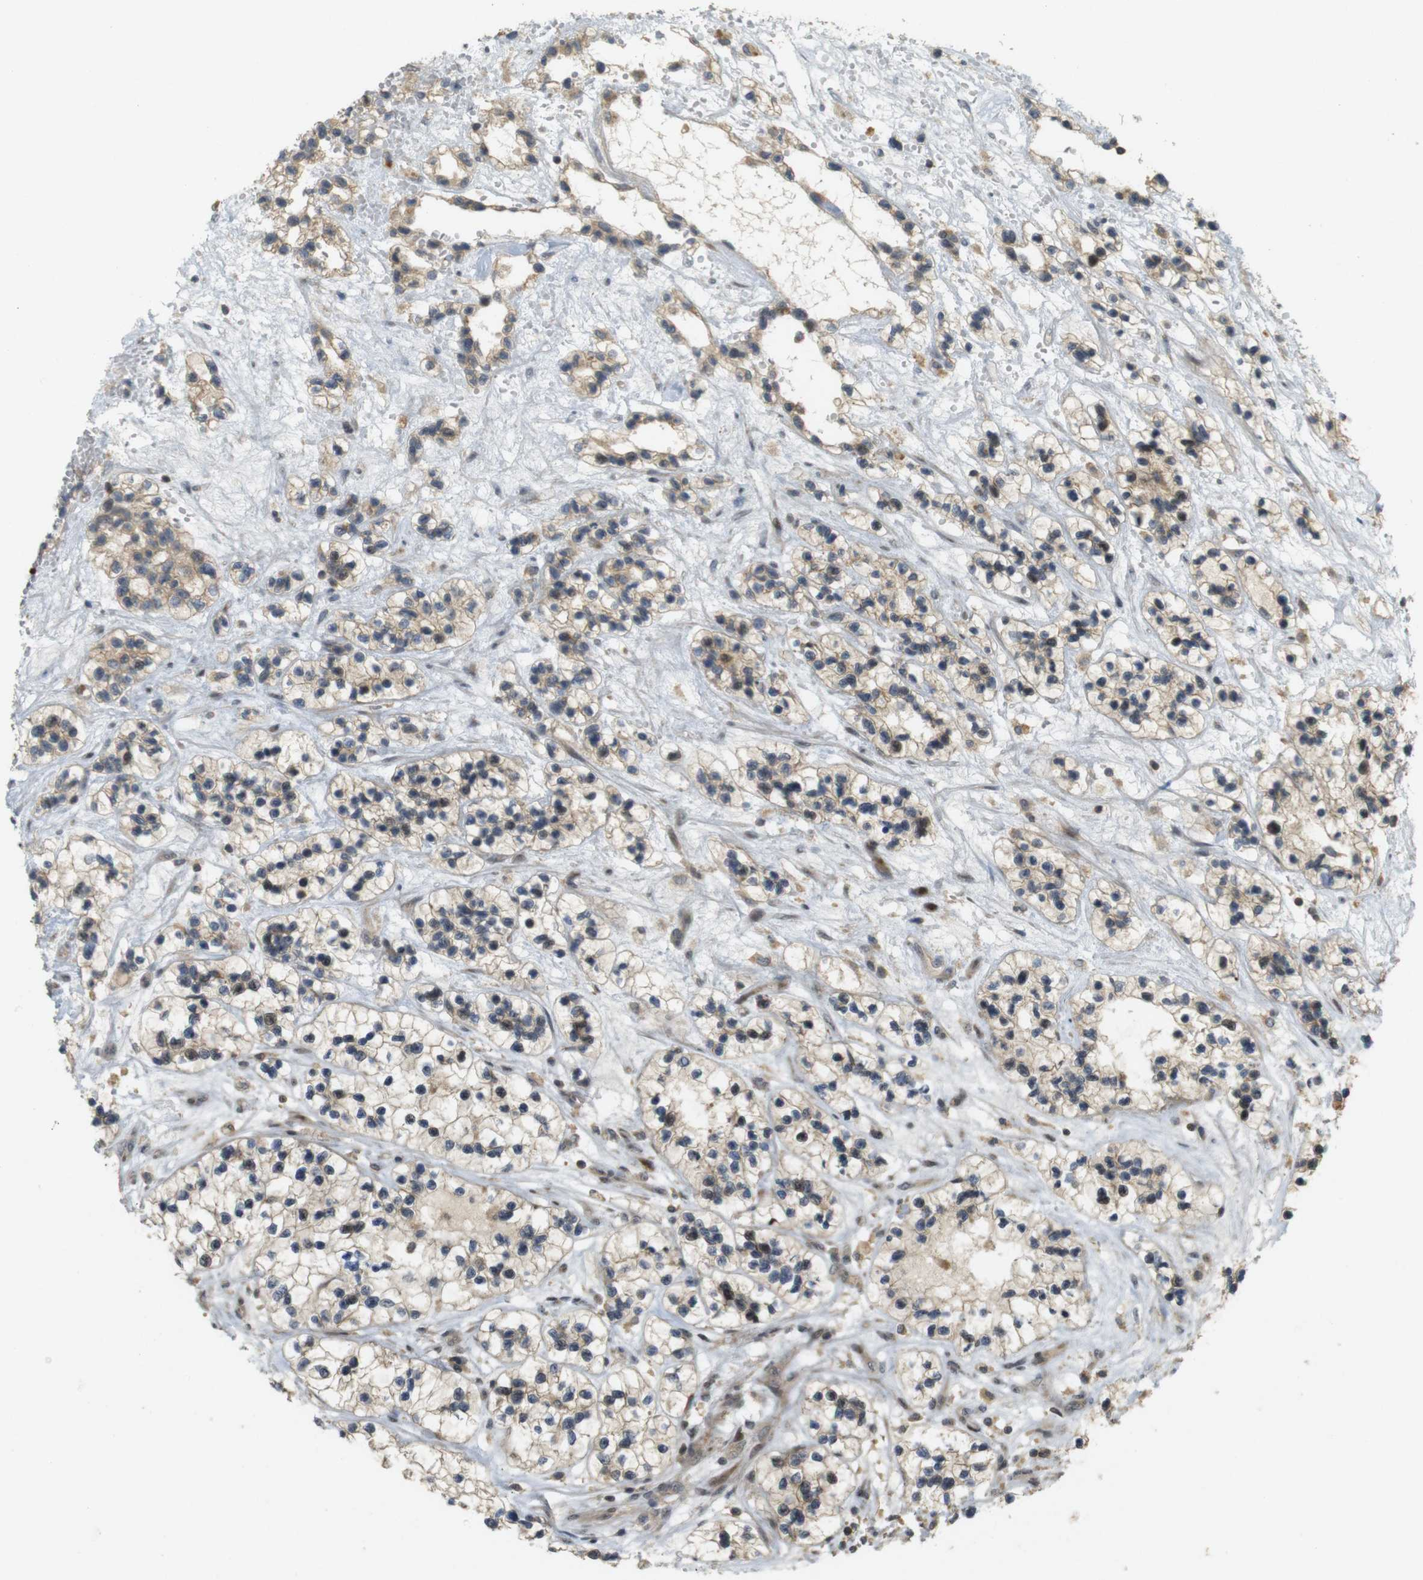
{"staining": {"intensity": "weak", "quantity": ">75%", "location": "cytoplasmic/membranous"}, "tissue": "renal cancer", "cell_type": "Tumor cells", "image_type": "cancer", "snomed": [{"axis": "morphology", "description": "Adenocarcinoma, NOS"}, {"axis": "topography", "description": "Kidney"}], "caption": "Immunohistochemistry (DAB) staining of human renal cancer shows weak cytoplasmic/membranous protein positivity in about >75% of tumor cells.", "gene": "TMX3", "patient": {"sex": "female", "age": 57}}